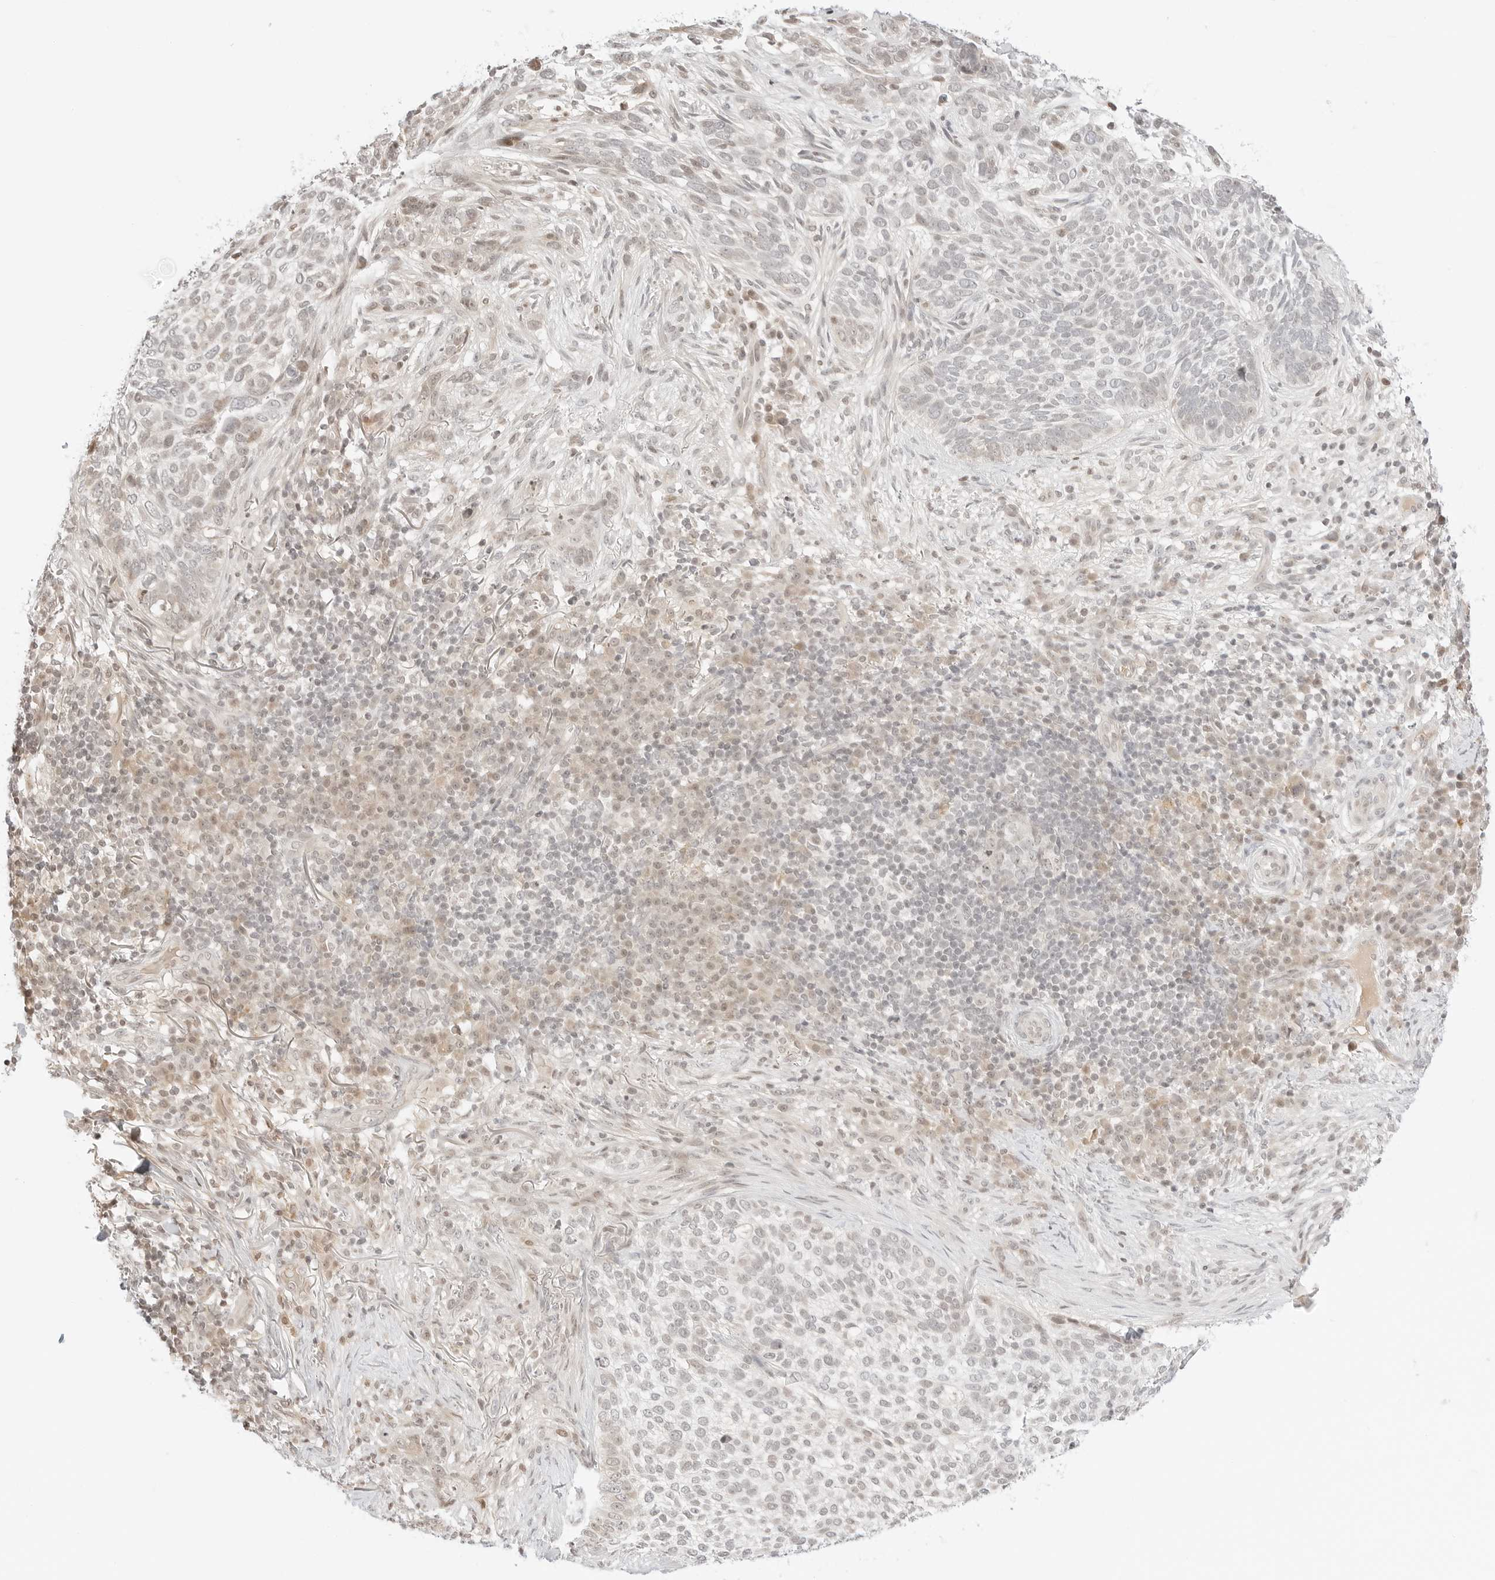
{"staining": {"intensity": "negative", "quantity": "none", "location": "none"}, "tissue": "skin cancer", "cell_type": "Tumor cells", "image_type": "cancer", "snomed": [{"axis": "morphology", "description": "Basal cell carcinoma"}, {"axis": "topography", "description": "Skin"}], "caption": "Tumor cells show no significant protein expression in basal cell carcinoma (skin).", "gene": "RPS6KL1", "patient": {"sex": "female", "age": 64}}